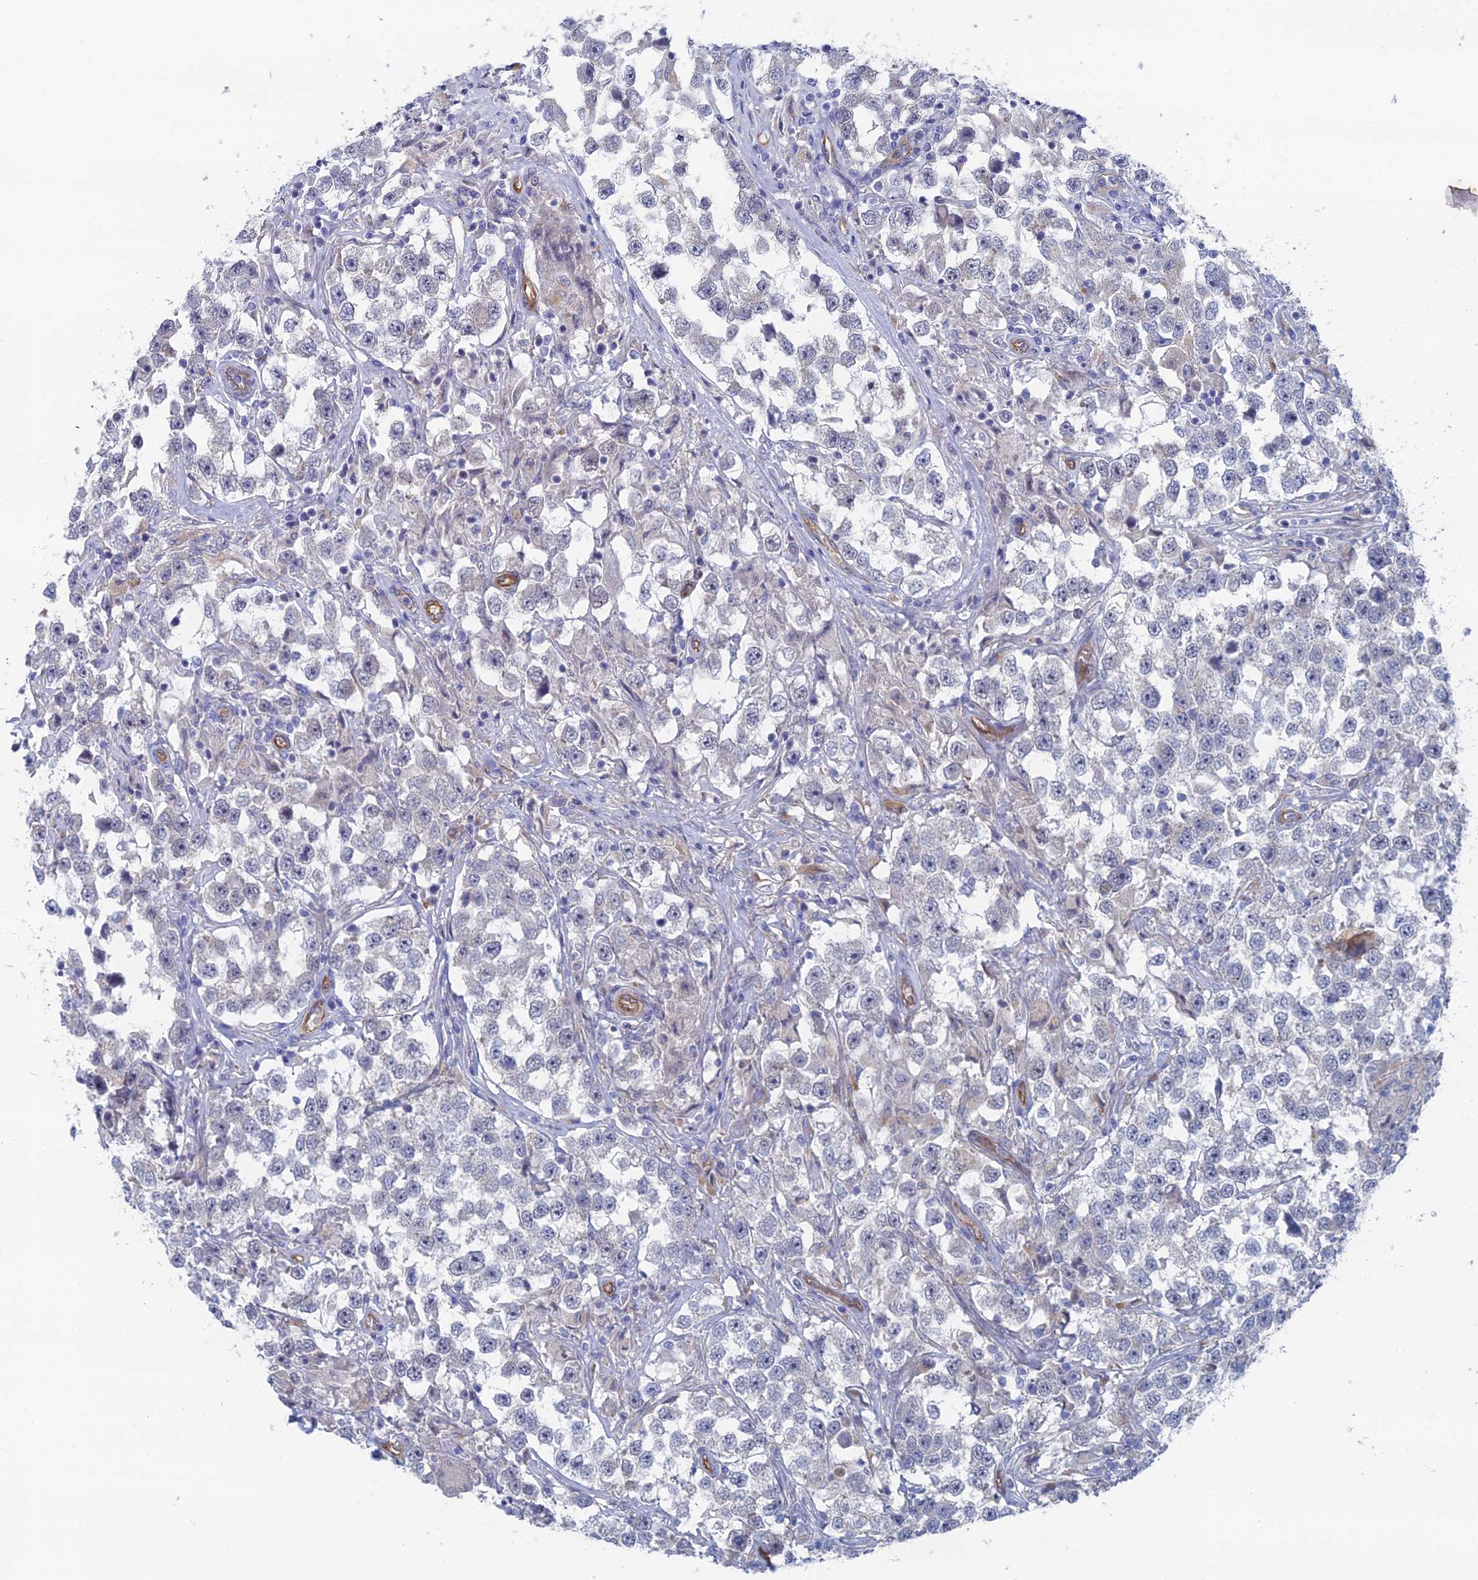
{"staining": {"intensity": "negative", "quantity": "none", "location": "none"}, "tissue": "testis cancer", "cell_type": "Tumor cells", "image_type": "cancer", "snomed": [{"axis": "morphology", "description": "Seminoma, NOS"}, {"axis": "topography", "description": "Testis"}], "caption": "The image shows no significant staining in tumor cells of testis cancer (seminoma). Brightfield microscopy of immunohistochemistry (IHC) stained with DAB (3,3'-diaminobenzidine) (brown) and hematoxylin (blue), captured at high magnification.", "gene": "ARAP3", "patient": {"sex": "male", "age": 46}}